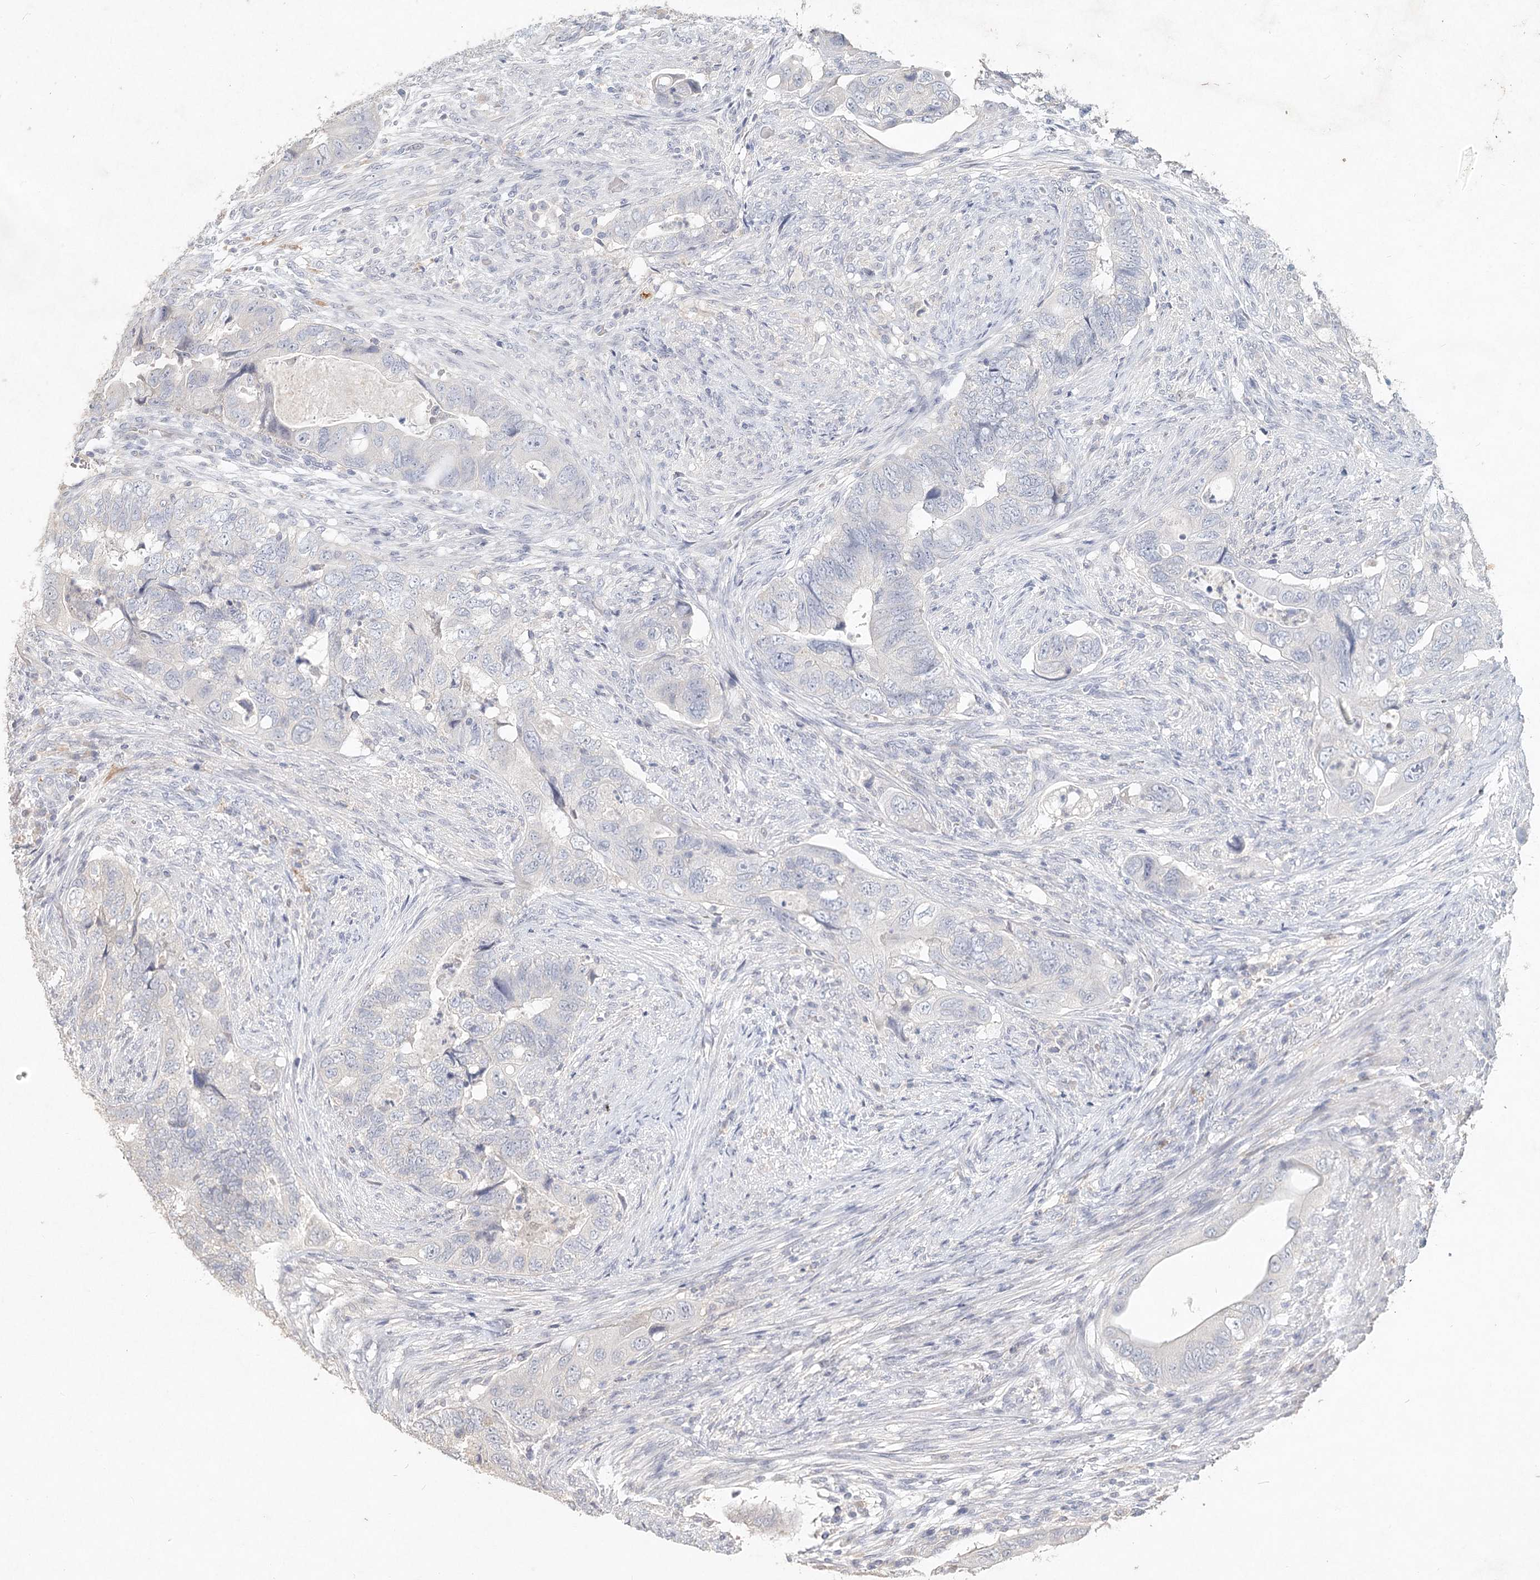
{"staining": {"intensity": "negative", "quantity": "none", "location": "none"}, "tissue": "colorectal cancer", "cell_type": "Tumor cells", "image_type": "cancer", "snomed": [{"axis": "morphology", "description": "Adenocarcinoma, NOS"}, {"axis": "topography", "description": "Rectum"}], "caption": "A high-resolution photomicrograph shows IHC staining of colorectal cancer, which exhibits no significant staining in tumor cells.", "gene": "ARSI", "patient": {"sex": "male", "age": 63}}